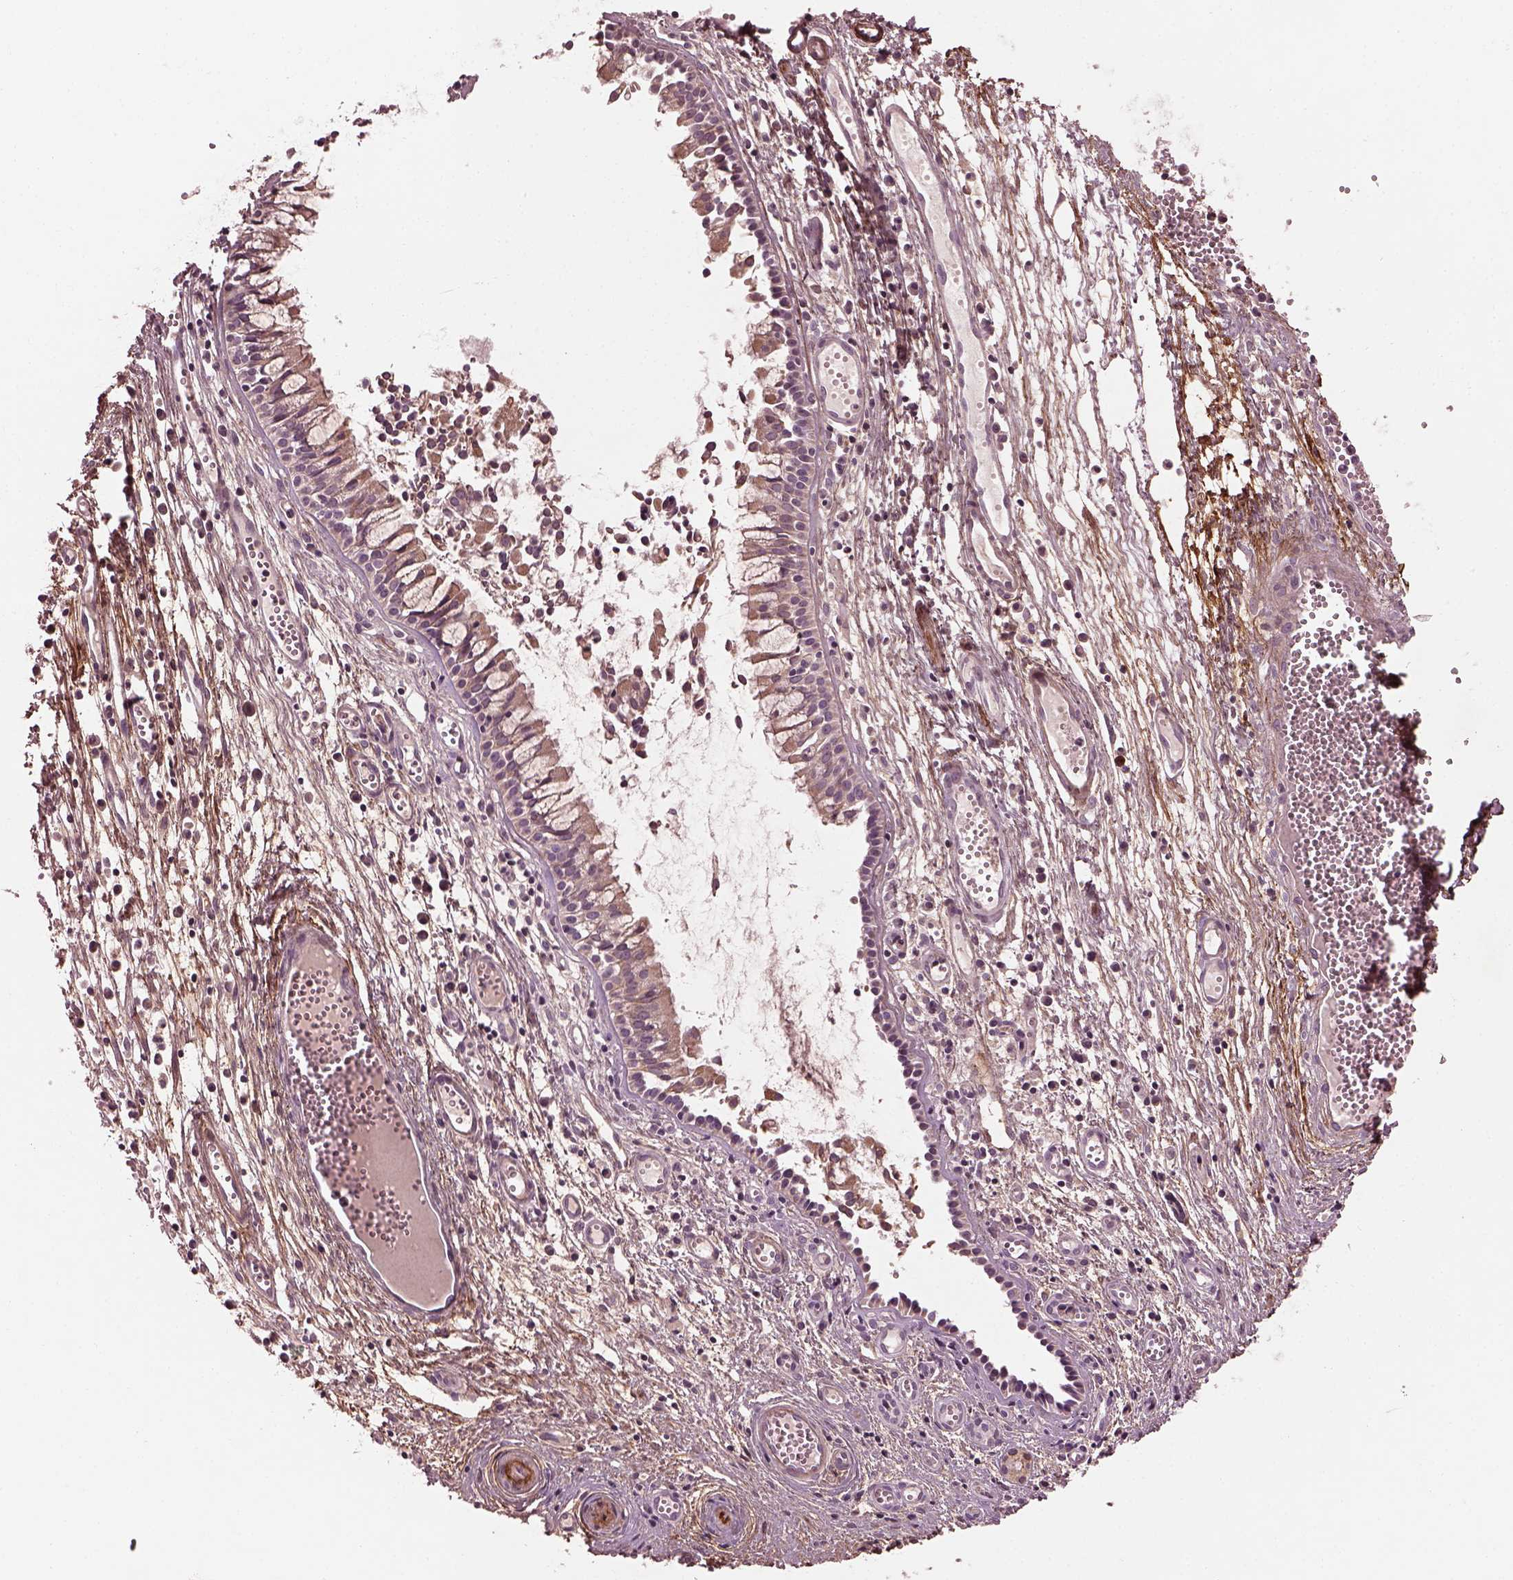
{"staining": {"intensity": "moderate", "quantity": "<25%", "location": "cytoplasmic/membranous"}, "tissue": "nasopharynx", "cell_type": "Respiratory epithelial cells", "image_type": "normal", "snomed": [{"axis": "morphology", "description": "Normal tissue, NOS"}, {"axis": "topography", "description": "Nasopharynx"}], "caption": "Nasopharynx stained with IHC demonstrates moderate cytoplasmic/membranous staining in about <25% of respiratory epithelial cells. (Brightfield microscopy of DAB IHC at high magnification).", "gene": "EFEMP1", "patient": {"sex": "male", "age": 31}}